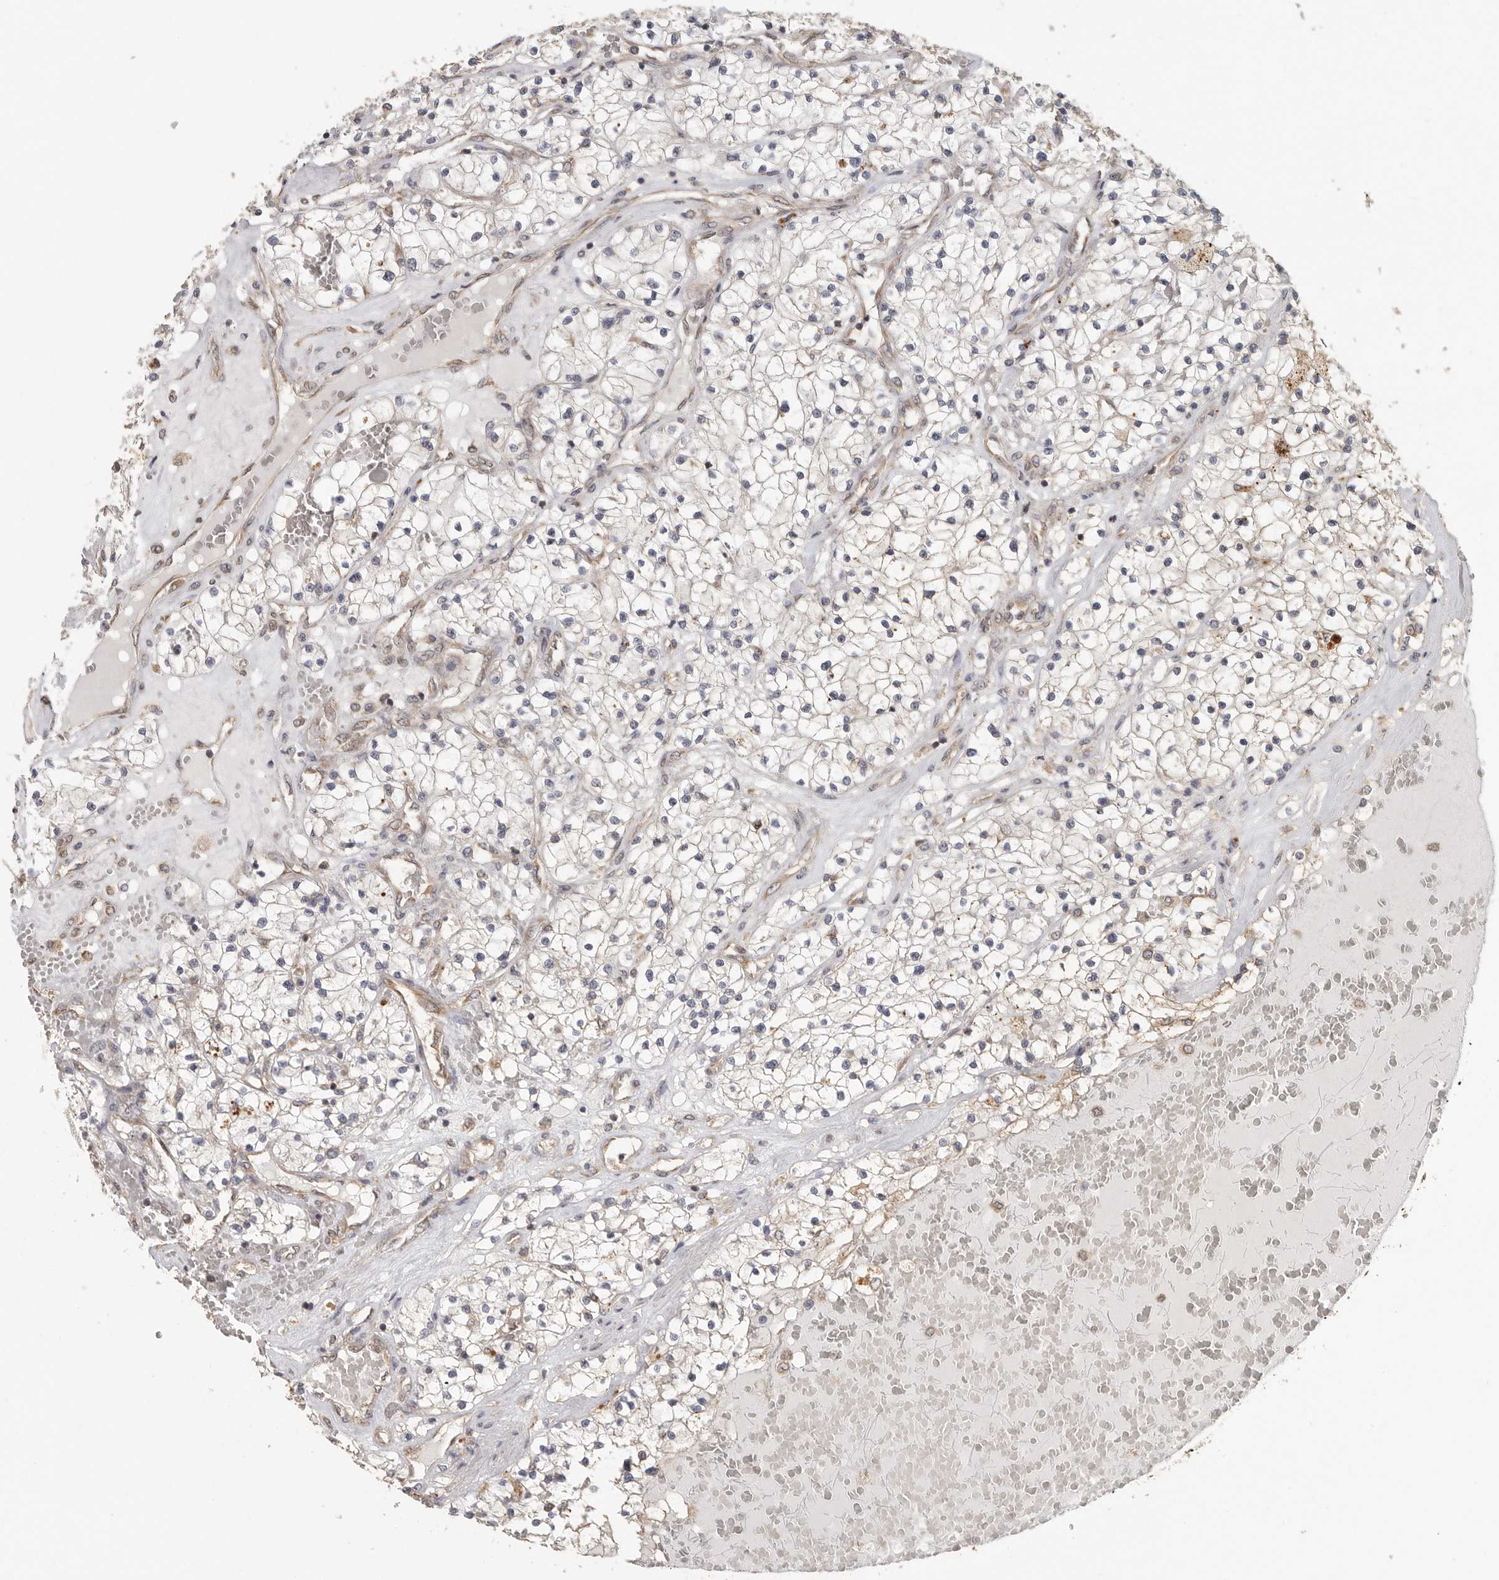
{"staining": {"intensity": "negative", "quantity": "none", "location": "none"}, "tissue": "renal cancer", "cell_type": "Tumor cells", "image_type": "cancer", "snomed": [{"axis": "morphology", "description": "Normal tissue, NOS"}, {"axis": "morphology", "description": "Adenocarcinoma, NOS"}, {"axis": "topography", "description": "Kidney"}], "caption": "IHC micrograph of human renal adenocarcinoma stained for a protein (brown), which demonstrates no staining in tumor cells.", "gene": "CCT8", "patient": {"sex": "male", "age": 68}}